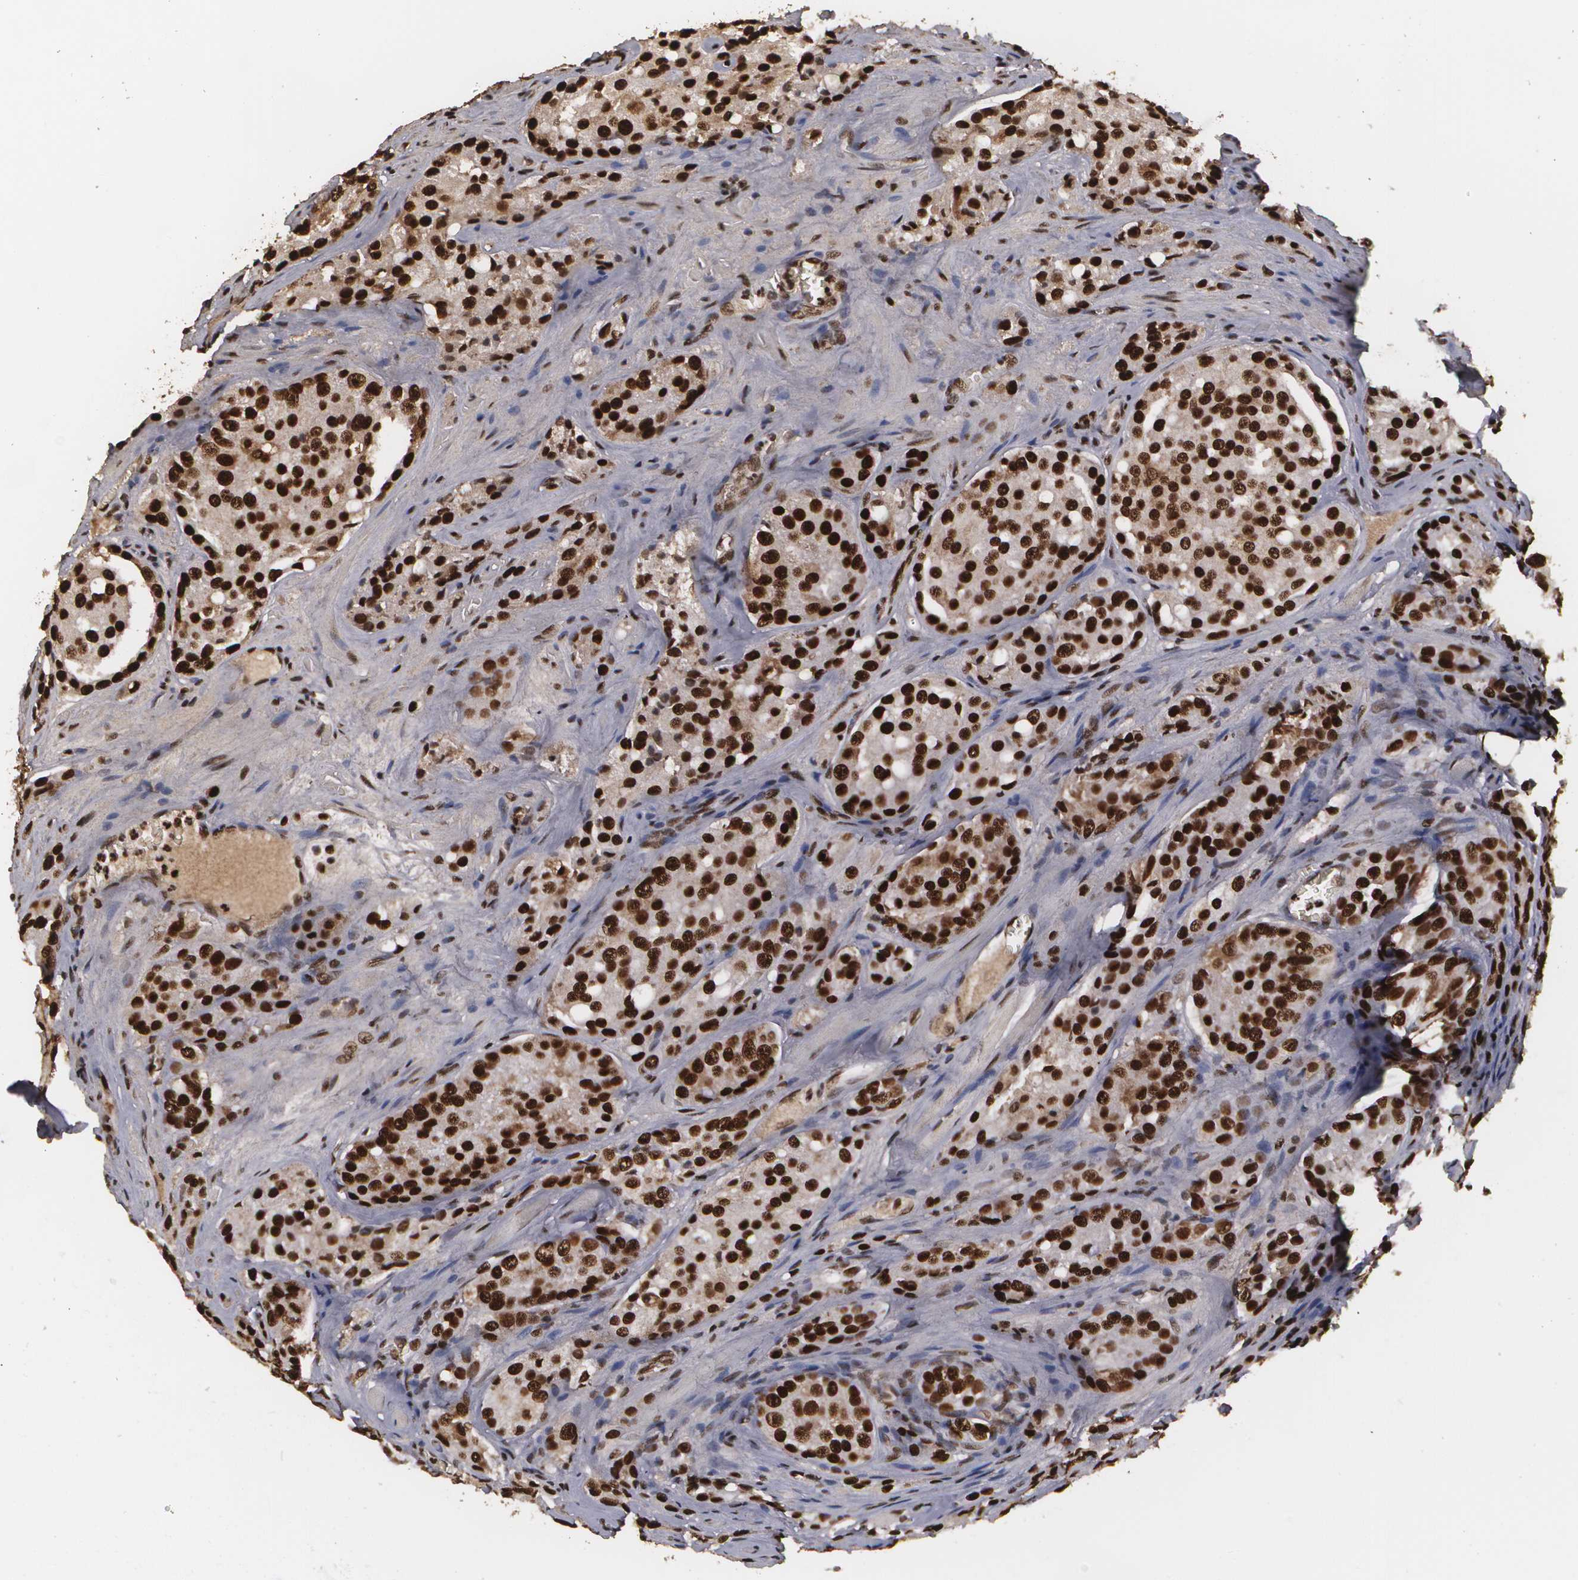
{"staining": {"intensity": "strong", "quantity": ">75%", "location": "cytoplasmic/membranous,nuclear"}, "tissue": "prostate cancer", "cell_type": "Tumor cells", "image_type": "cancer", "snomed": [{"axis": "morphology", "description": "Adenocarcinoma, Medium grade"}, {"axis": "topography", "description": "Prostate"}], "caption": "Immunohistochemical staining of human prostate cancer reveals strong cytoplasmic/membranous and nuclear protein positivity in approximately >75% of tumor cells.", "gene": "RCOR1", "patient": {"sex": "male", "age": 60}}